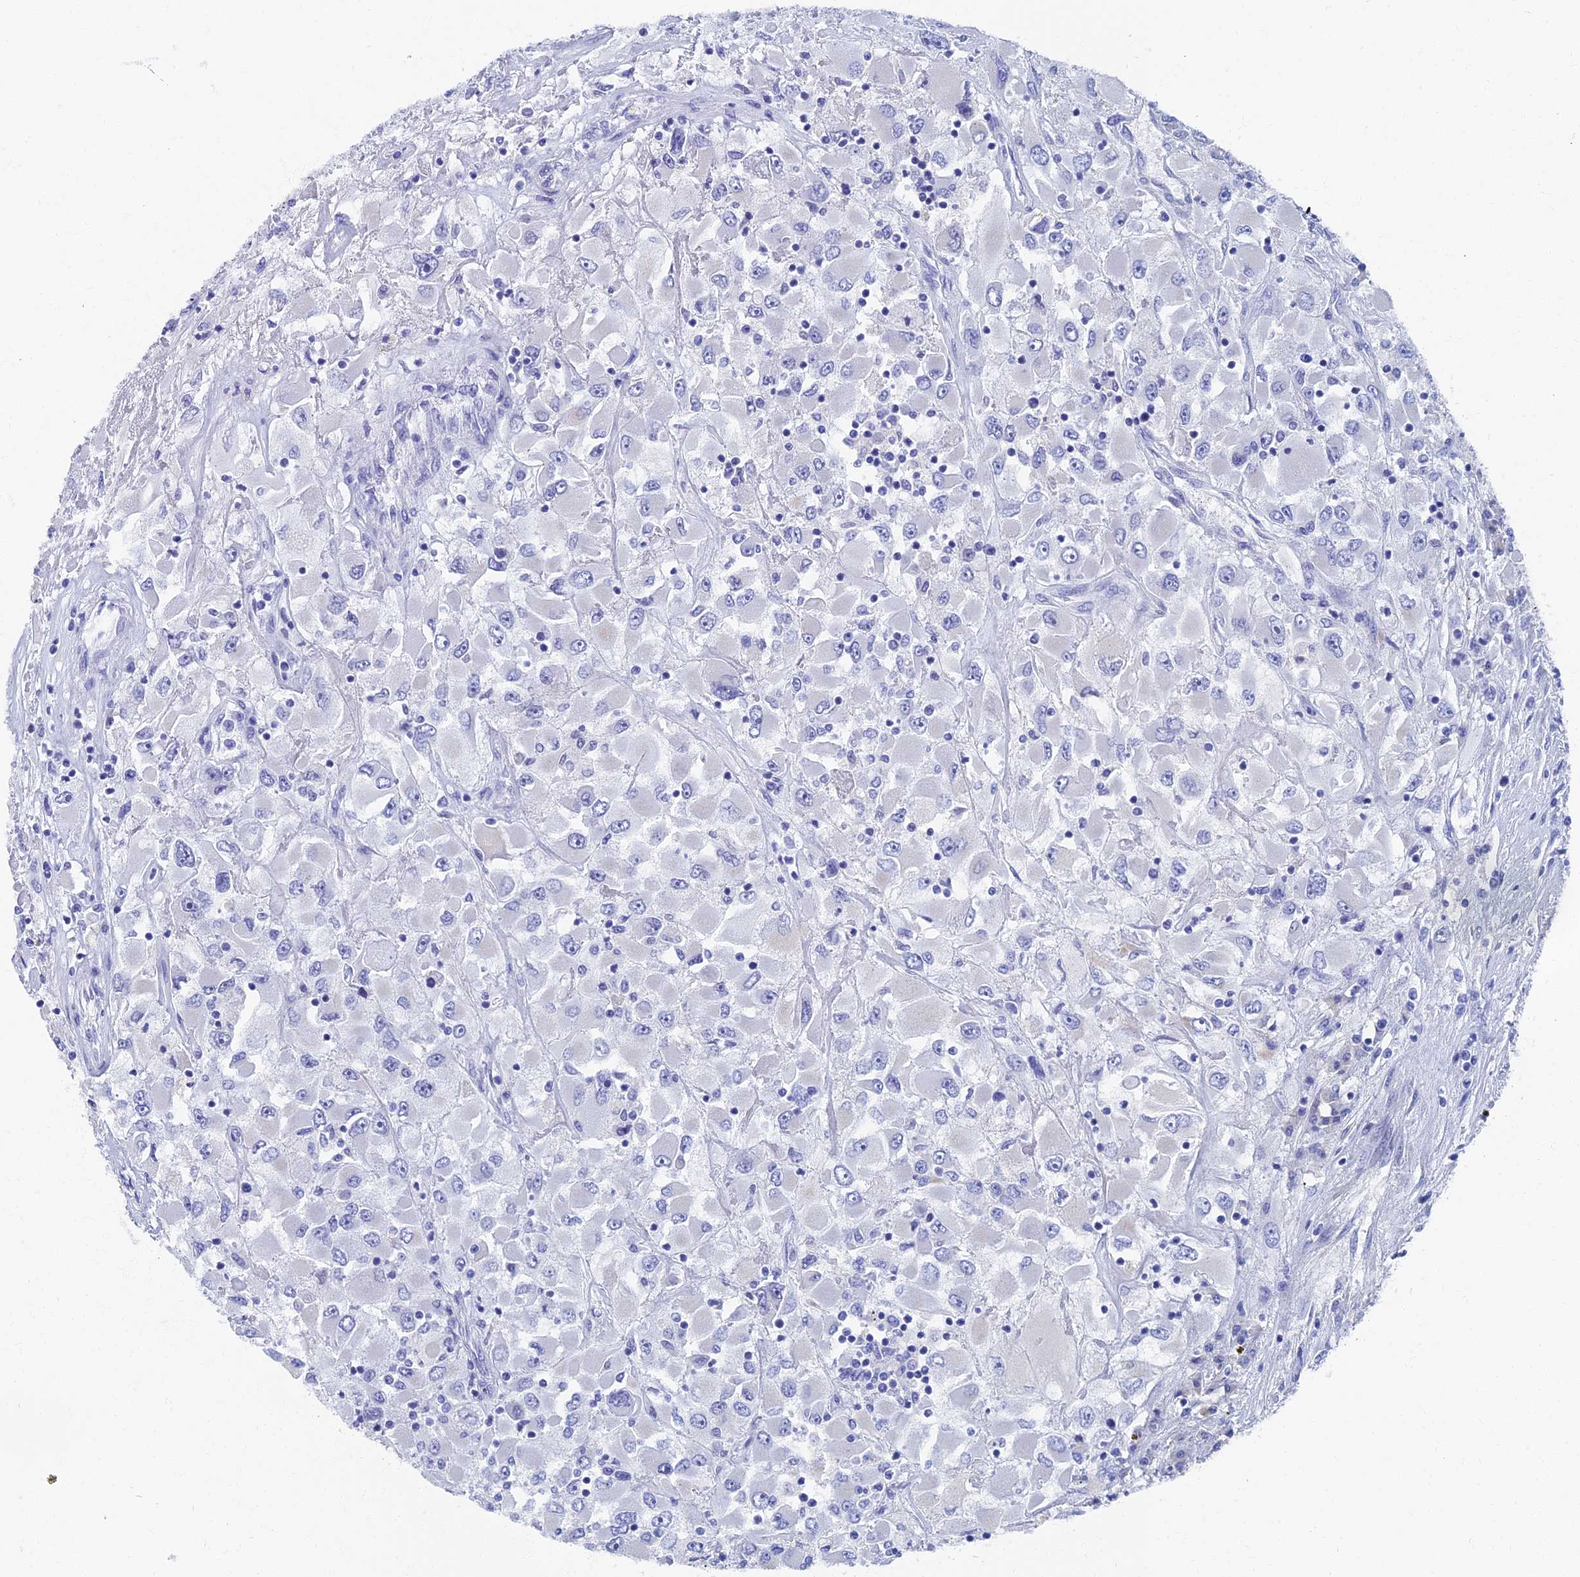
{"staining": {"intensity": "negative", "quantity": "none", "location": "none"}, "tissue": "renal cancer", "cell_type": "Tumor cells", "image_type": "cancer", "snomed": [{"axis": "morphology", "description": "Adenocarcinoma, NOS"}, {"axis": "topography", "description": "Kidney"}], "caption": "An immunohistochemistry histopathology image of renal cancer (adenocarcinoma) is shown. There is no staining in tumor cells of renal cancer (adenocarcinoma).", "gene": "OAT", "patient": {"sex": "female", "age": 52}}